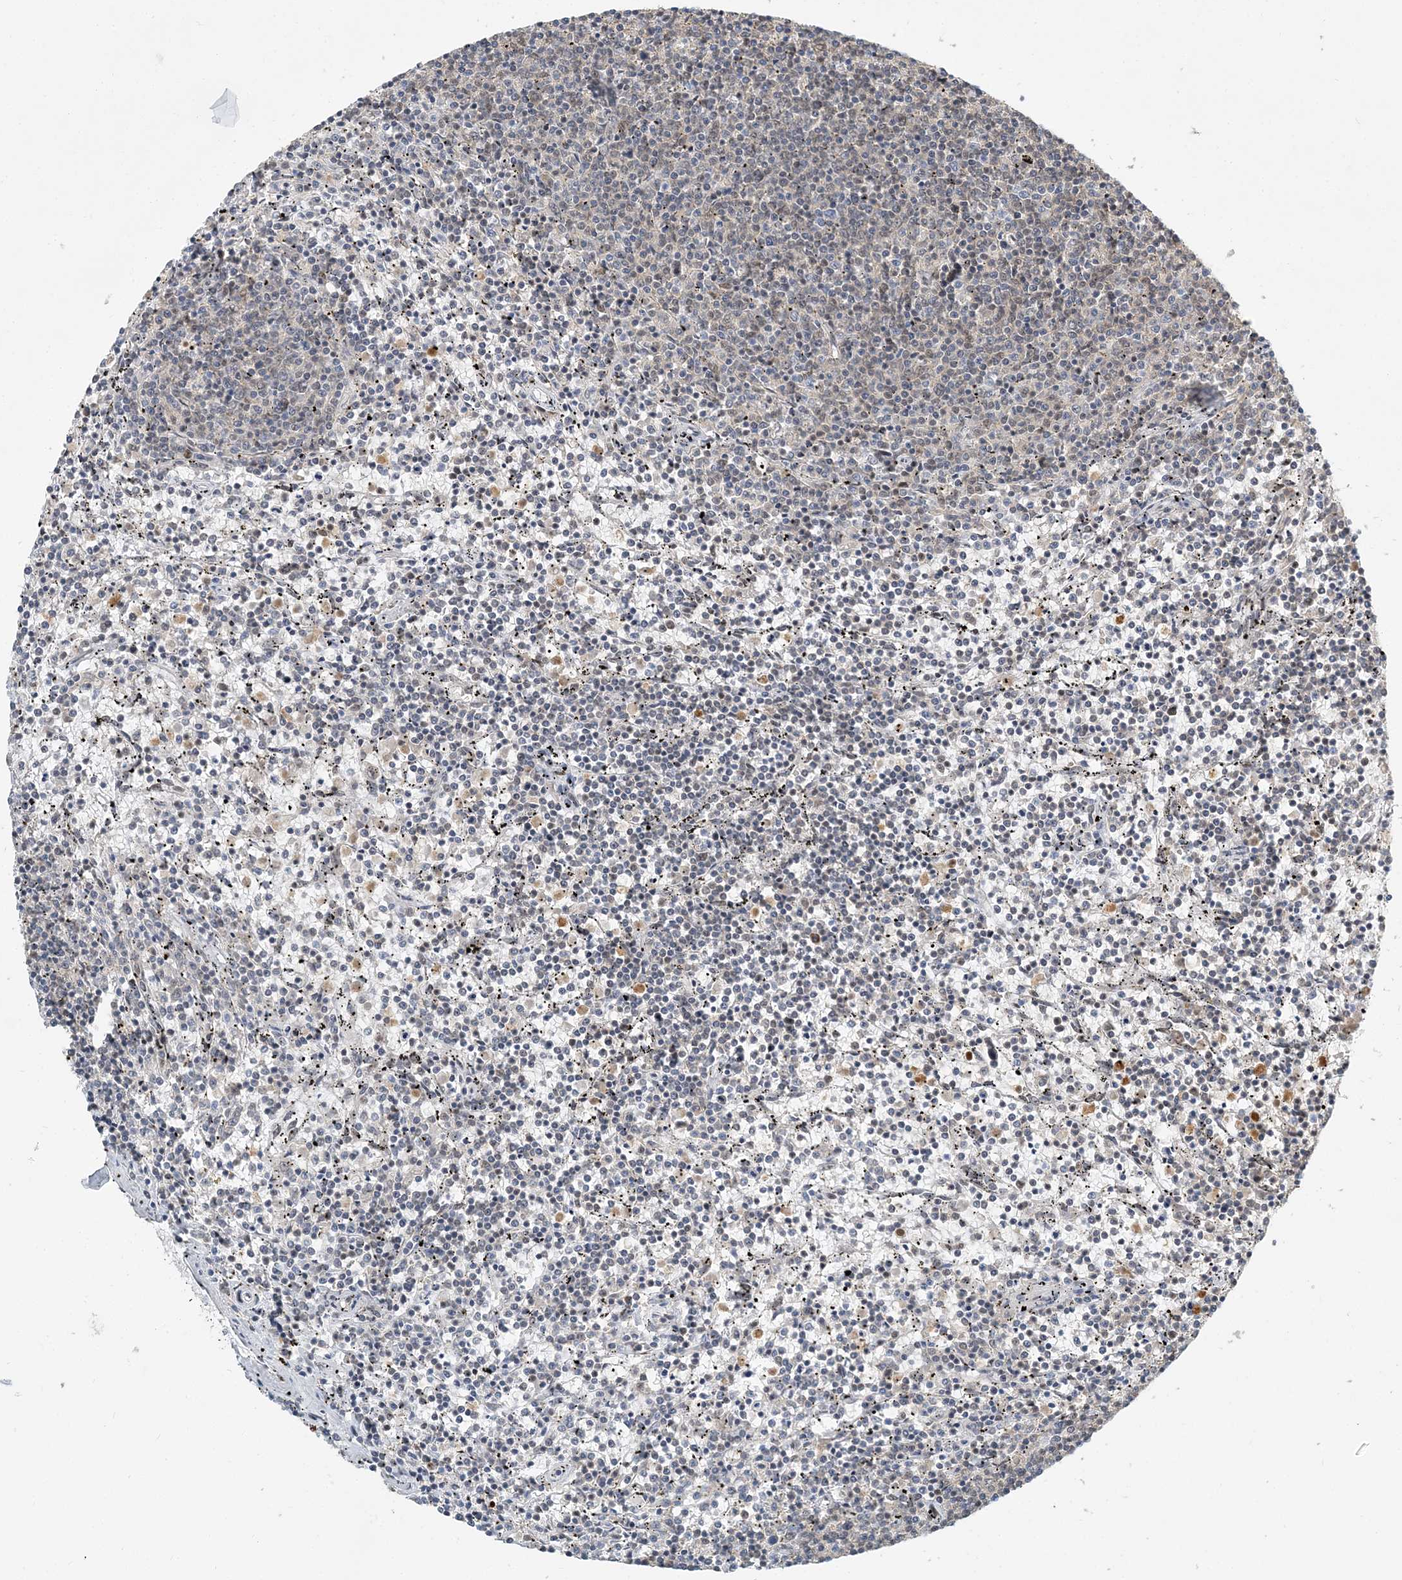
{"staining": {"intensity": "negative", "quantity": "none", "location": "none"}, "tissue": "lymphoma", "cell_type": "Tumor cells", "image_type": "cancer", "snomed": [{"axis": "morphology", "description": "Malignant lymphoma, non-Hodgkin's type, Low grade"}, {"axis": "topography", "description": "Spleen"}], "caption": "Tumor cells show no significant protein expression in lymphoma.", "gene": "PLRG1", "patient": {"sex": "female", "age": 50}}